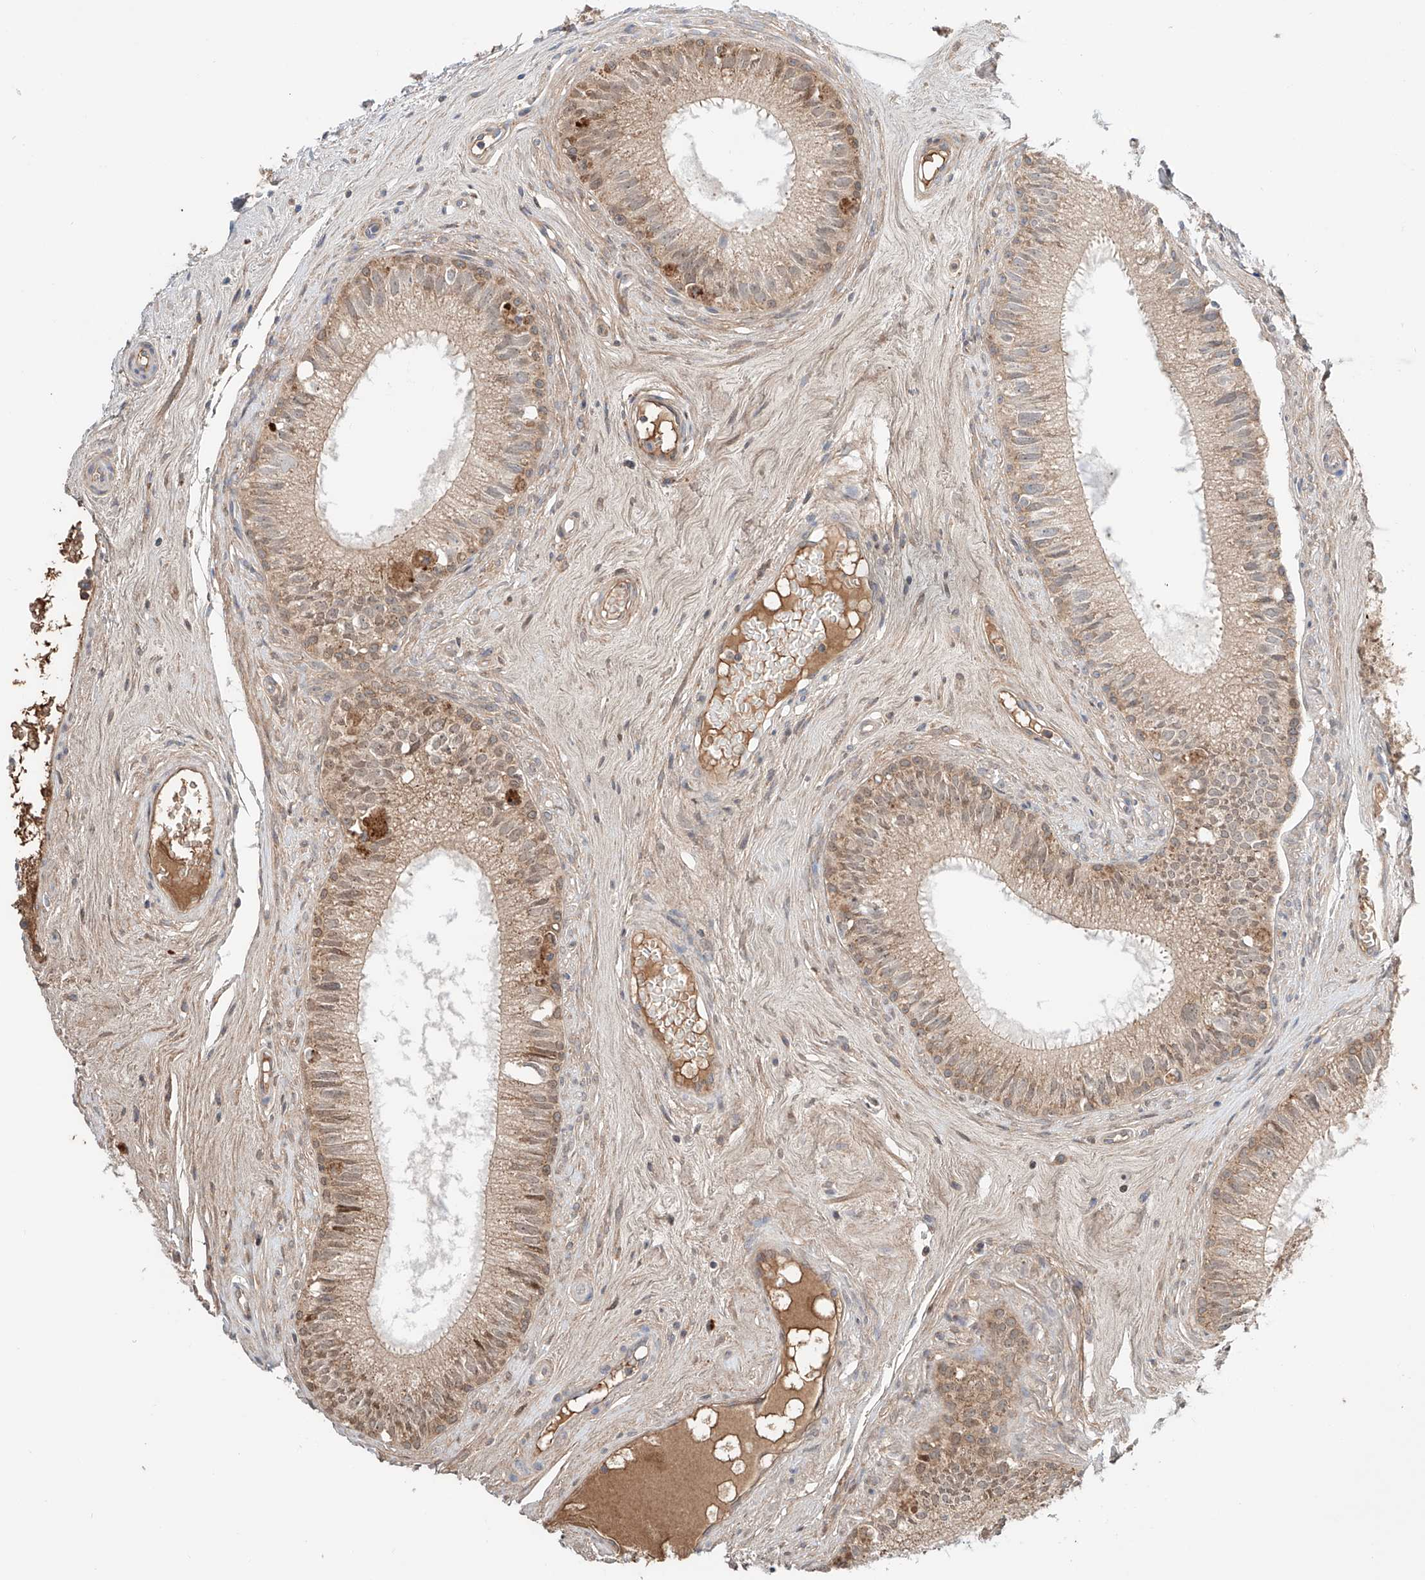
{"staining": {"intensity": "moderate", "quantity": ">75%", "location": "cytoplasmic/membranous"}, "tissue": "epididymis", "cell_type": "Glandular cells", "image_type": "normal", "snomed": [{"axis": "morphology", "description": "Normal tissue, NOS"}, {"axis": "topography", "description": "Epididymis"}], "caption": "About >75% of glandular cells in benign epididymis show moderate cytoplasmic/membranous protein expression as visualized by brown immunohistochemical staining.", "gene": "PGGT1B", "patient": {"sex": "male", "age": 71}}